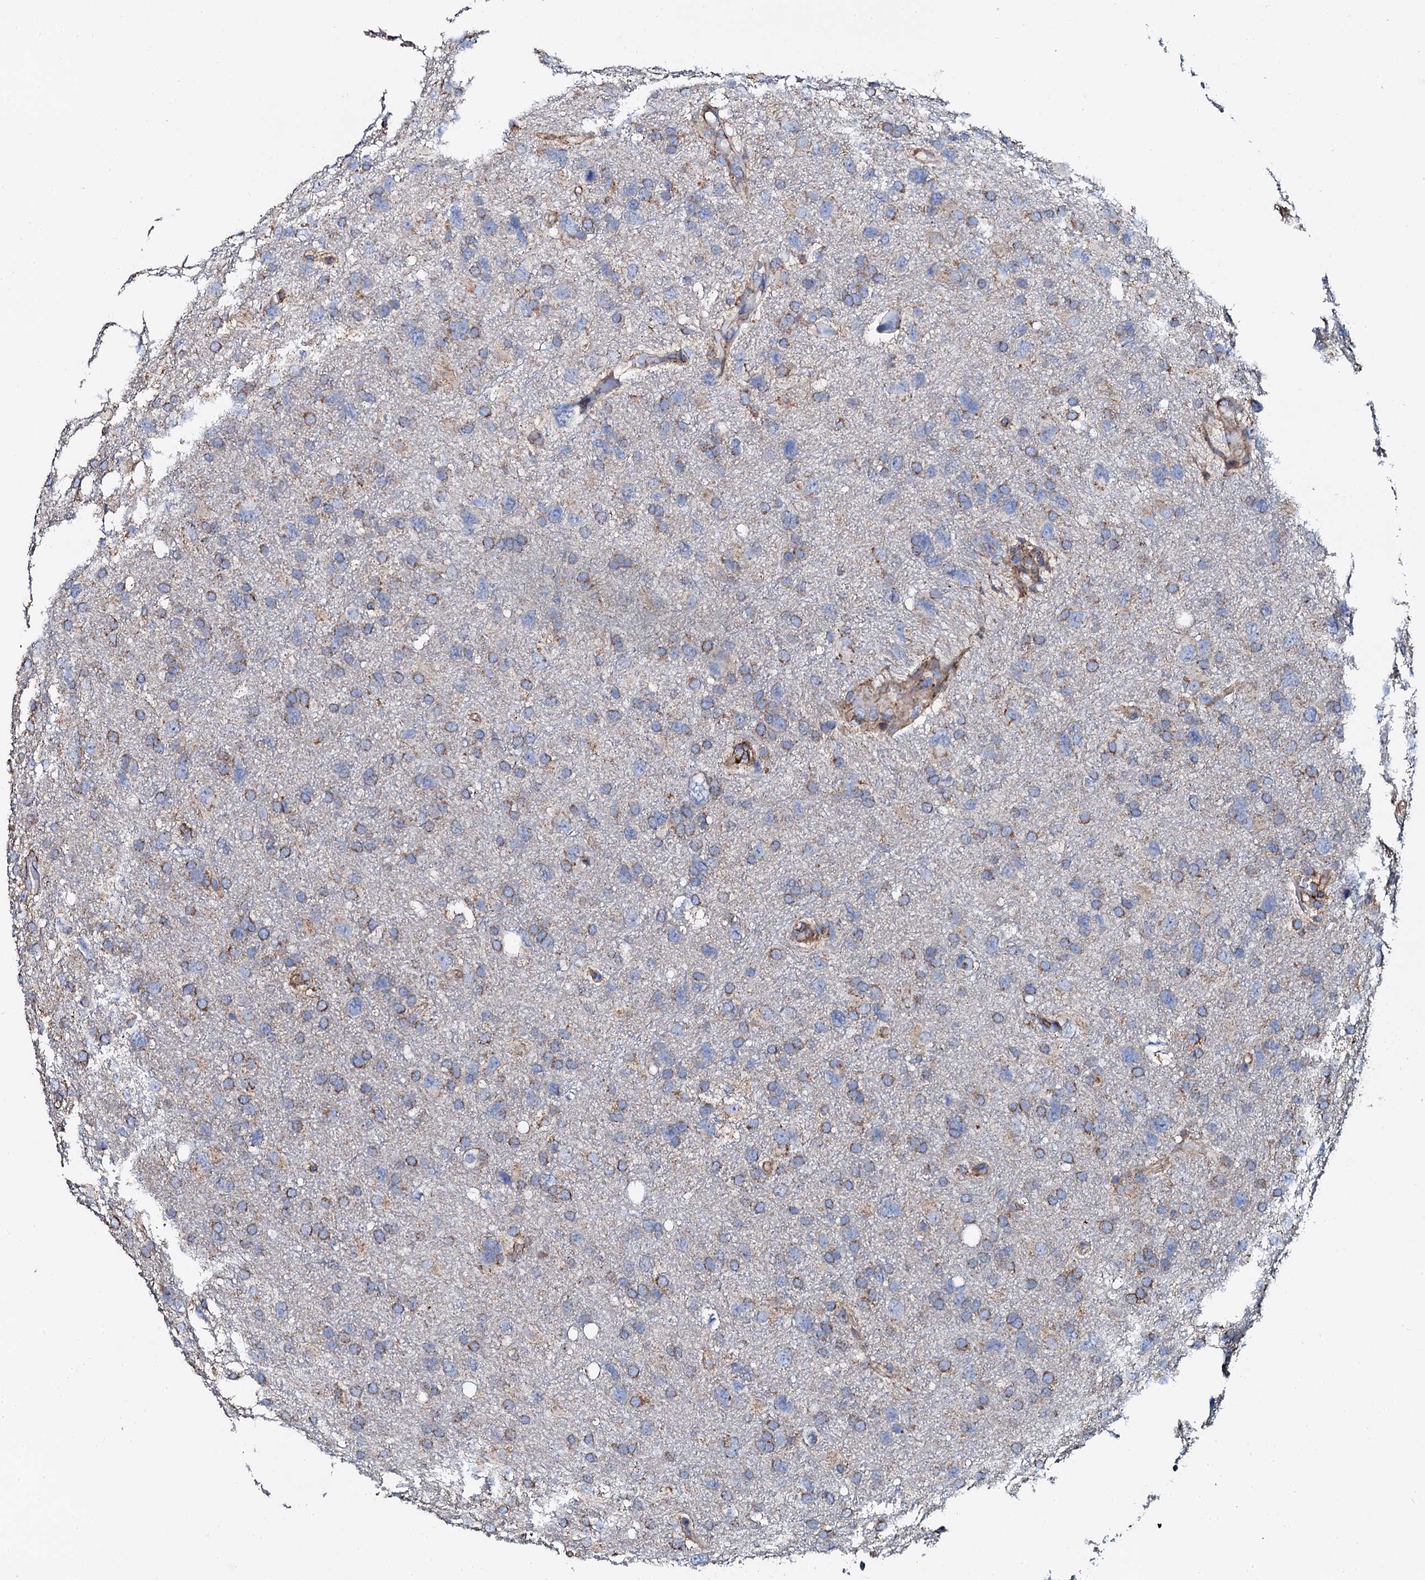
{"staining": {"intensity": "weak", "quantity": "<25%", "location": "cytoplasmic/membranous"}, "tissue": "glioma", "cell_type": "Tumor cells", "image_type": "cancer", "snomed": [{"axis": "morphology", "description": "Glioma, malignant, High grade"}, {"axis": "topography", "description": "Brain"}], "caption": "Immunohistochemical staining of malignant glioma (high-grade) reveals no significant positivity in tumor cells.", "gene": "INTS10", "patient": {"sex": "male", "age": 61}}